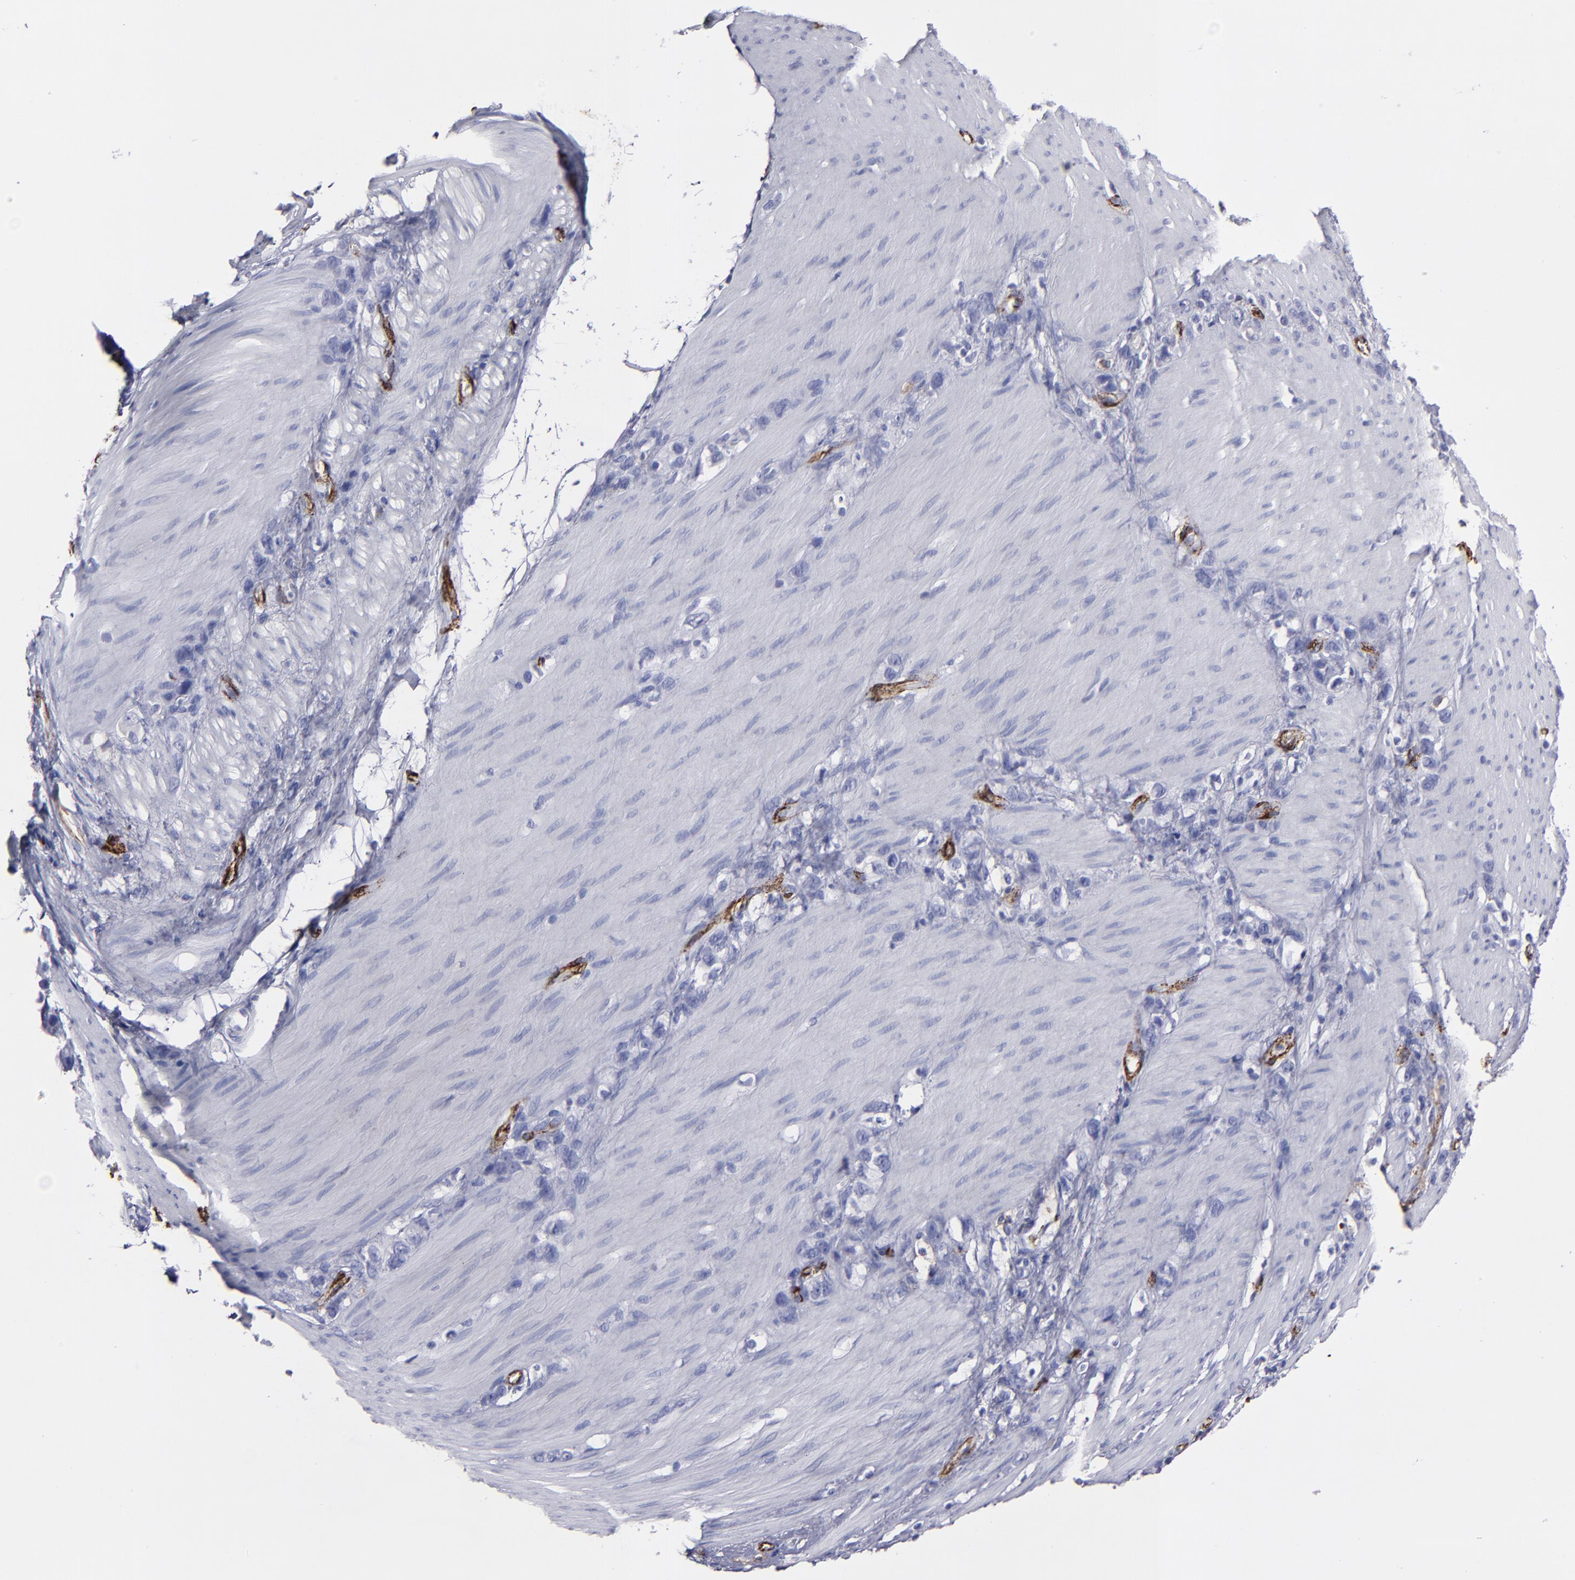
{"staining": {"intensity": "negative", "quantity": "none", "location": "none"}, "tissue": "stomach cancer", "cell_type": "Tumor cells", "image_type": "cancer", "snomed": [{"axis": "morphology", "description": "Normal tissue, NOS"}, {"axis": "morphology", "description": "Adenocarcinoma, NOS"}, {"axis": "morphology", "description": "Adenocarcinoma, High grade"}, {"axis": "topography", "description": "Stomach, upper"}, {"axis": "topography", "description": "Stomach"}], "caption": "DAB (3,3'-diaminobenzidine) immunohistochemical staining of stomach adenocarcinoma reveals no significant staining in tumor cells.", "gene": "CD36", "patient": {"sex": "female", "age": 65}}